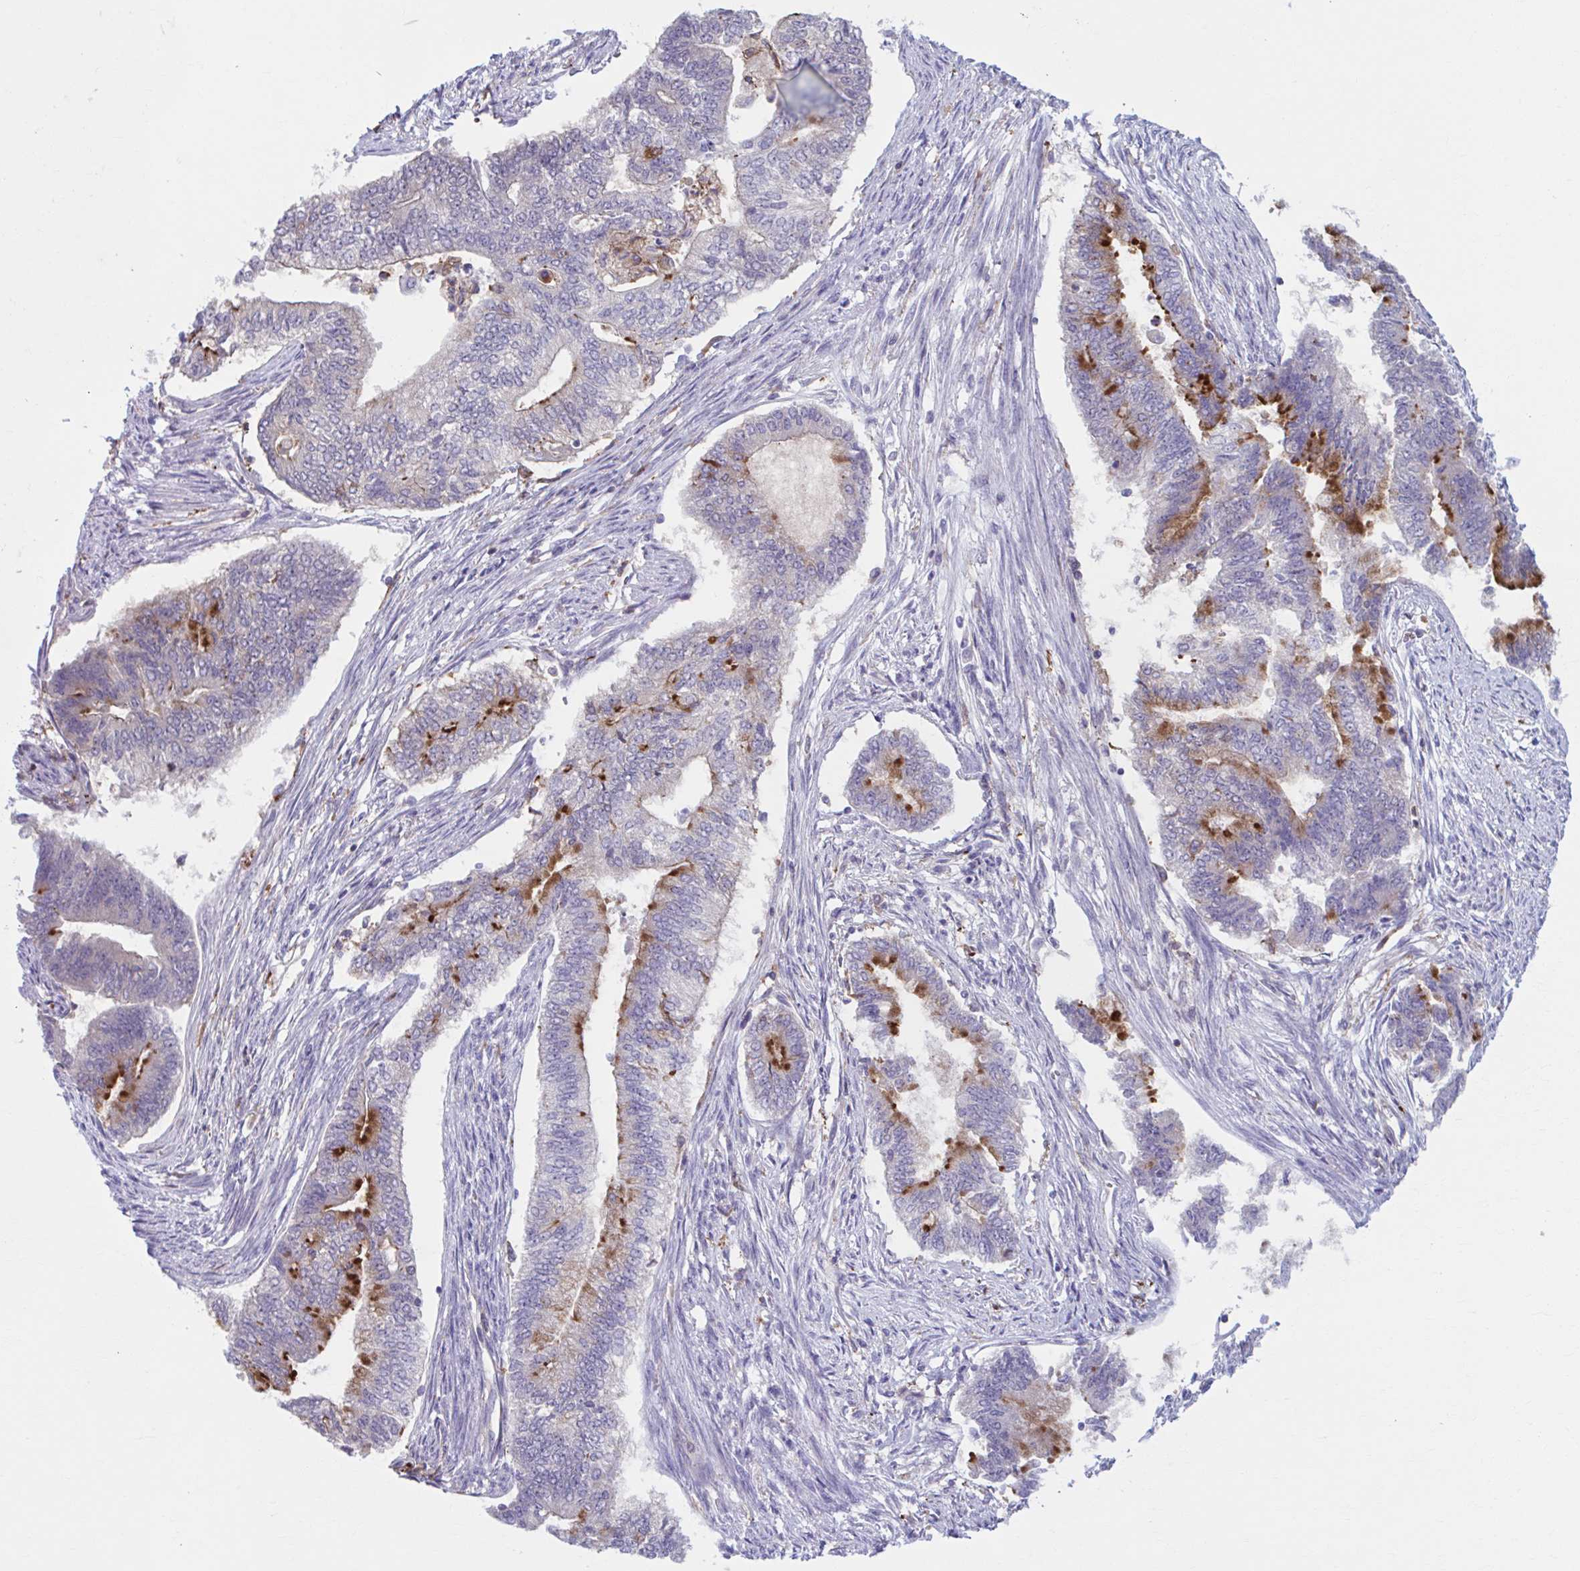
{"staining": {"intensity": "strong", "quantity": "<25%", "location": "cytoplasmic/membranous"}, "tissue": "endometrial cancer", "cell_type": "Tumor cells", "image_type": "cancer", "snomed": [{"axis": "morphology", "description": "Adenocarcinoma, NOS"}, {"axis": "topography", "description": "Endometrium"}], "caption": "A photomicrograph of human endometrial cancer stained for a protein demonstrates strong cytoplasmic/membranous brown staining in tumor cells. Using DAB (3,3'-diaminobenzidine) (brown) and hematoxylin (blue) stains, captured at high magnification using brightfield microscopy.", "gene": "ADAT3", "patient": {"sex": "female", "age": 65}}